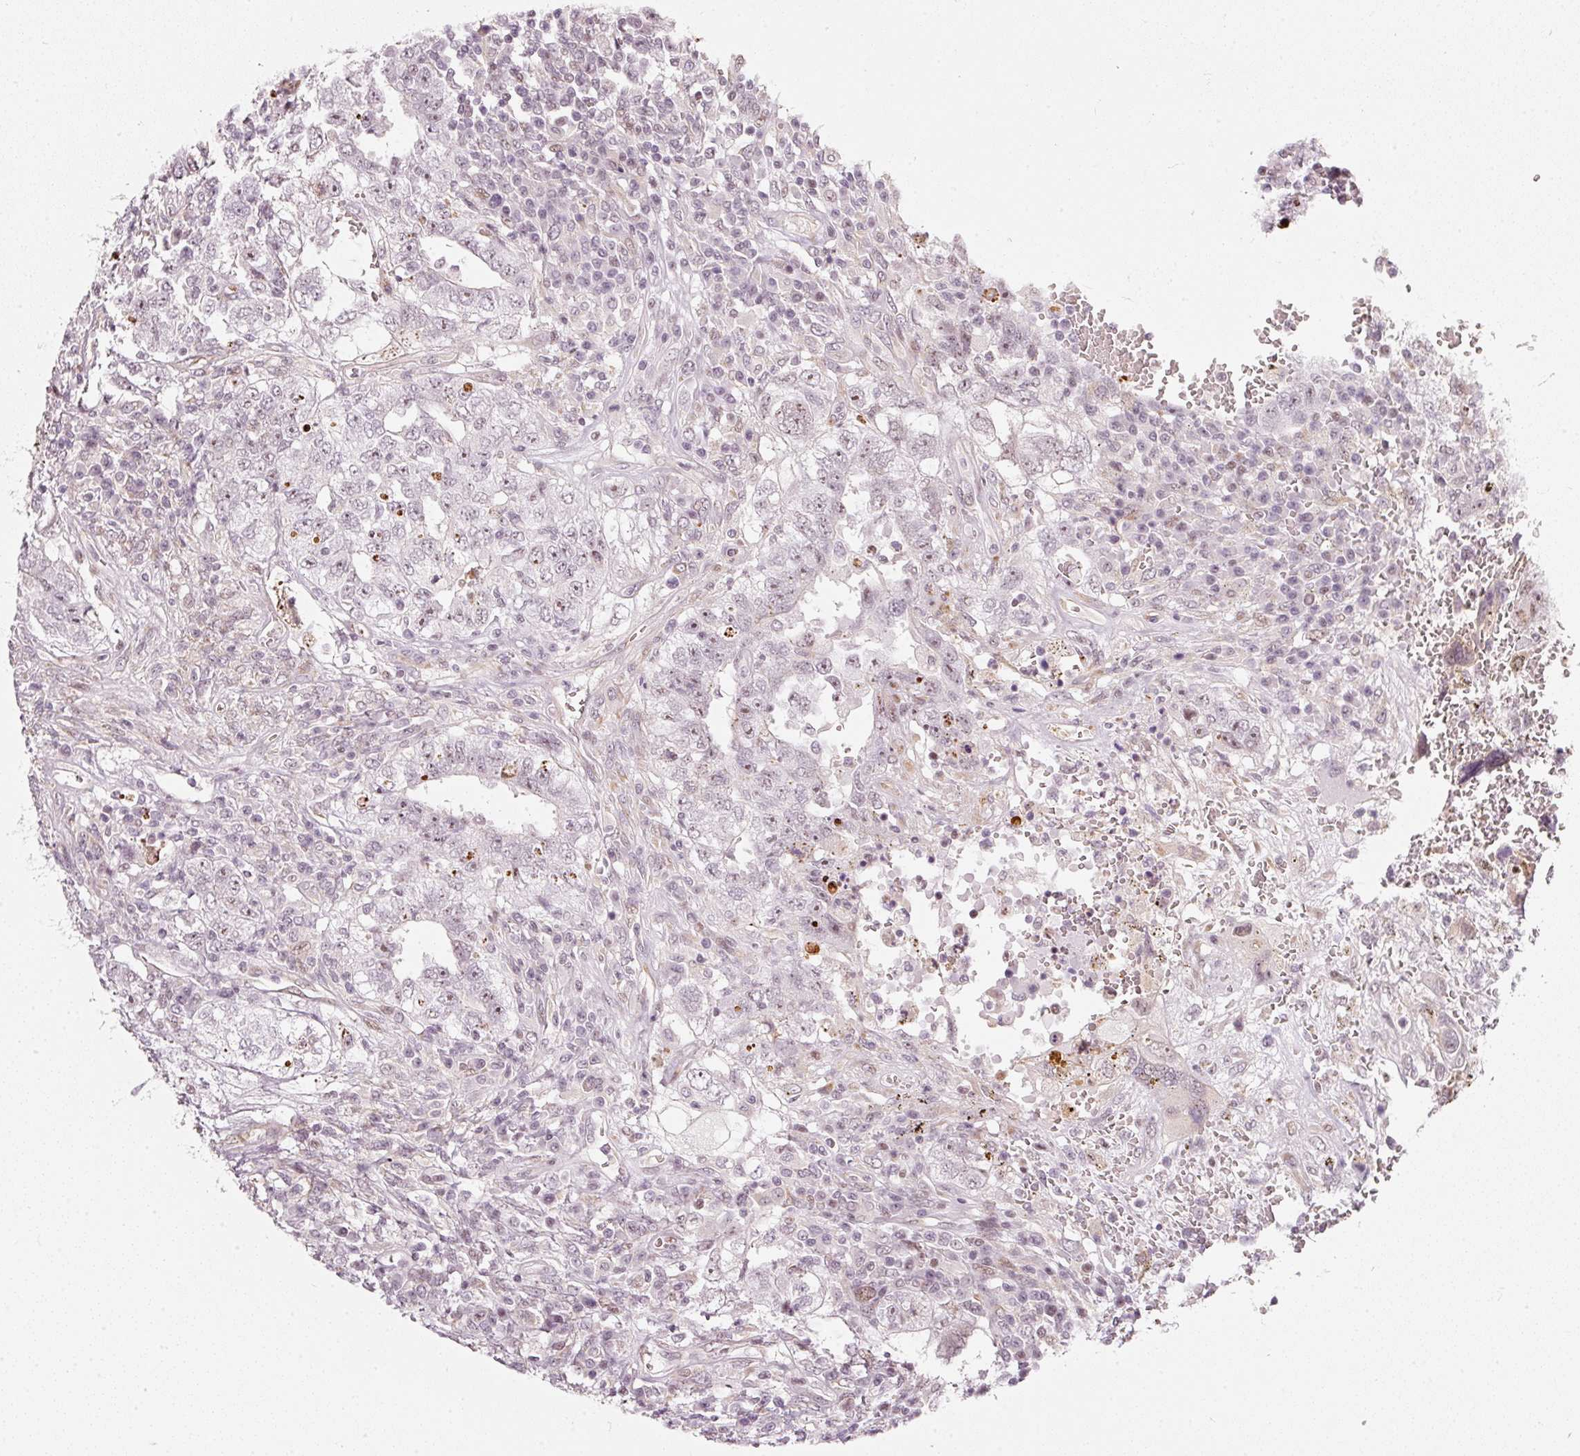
{"staining": {"intensity": "moderate", "quantity": "25%-75%", "location": "nuclear"}, "tissue": "testis cancer", "cell_type": "Tumor cells", "image_type": "cancer", "snomed": [{"axis": "morphology", "description": "Carcinoma, Embryonal, NOS"}, {"axis": "topography", "description": "Testis"}], "caption": "A medium amount of moderate nuclear staining is identified in approximately 25%-75% of tumor cells in testis cancer (embryonal carcinoma) tissue. (Stains: DAB in brown, nuclei in blue, Microscopy: brightfield microscopy at high magnification).", "gene": "MXRA8", "patient": {"sex": "male", "age": 26}}